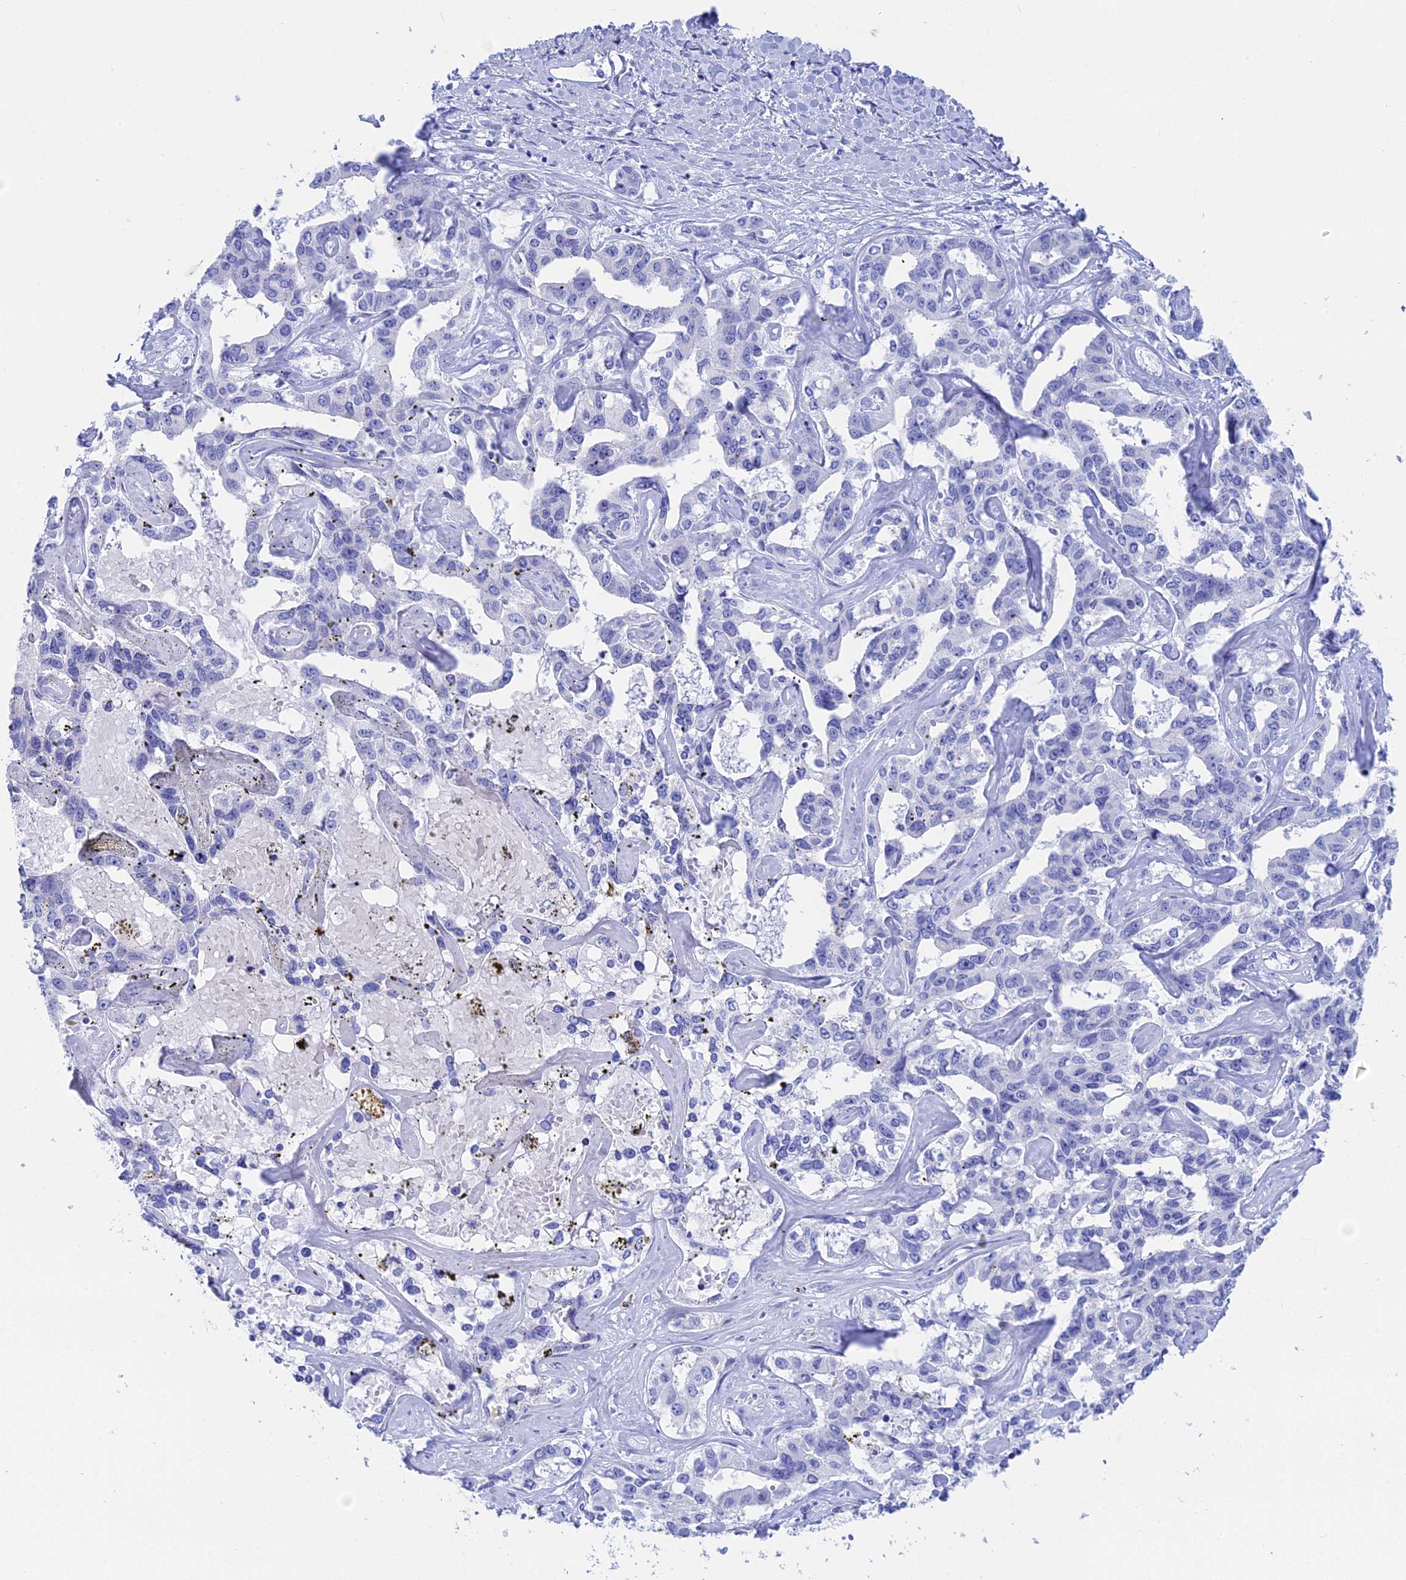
{"staining": {"intensity": "negative", "quantity": "none", "location": "none"}, "tissue": "liver cancer", "cell_type": "Tumor cells", "image_type": "cancer", "snomed": [{"axis": "morphology", "description": "Cholangiocarcinoma"}, {"axis": "topography", "description": "Liver"}], "caption": "Histopathology image shows no significant protein staining in tumor cells of liver cholangiocarcinoma.", "gene": "TEX101", "patient": {"sex": "male", "age": 59}}